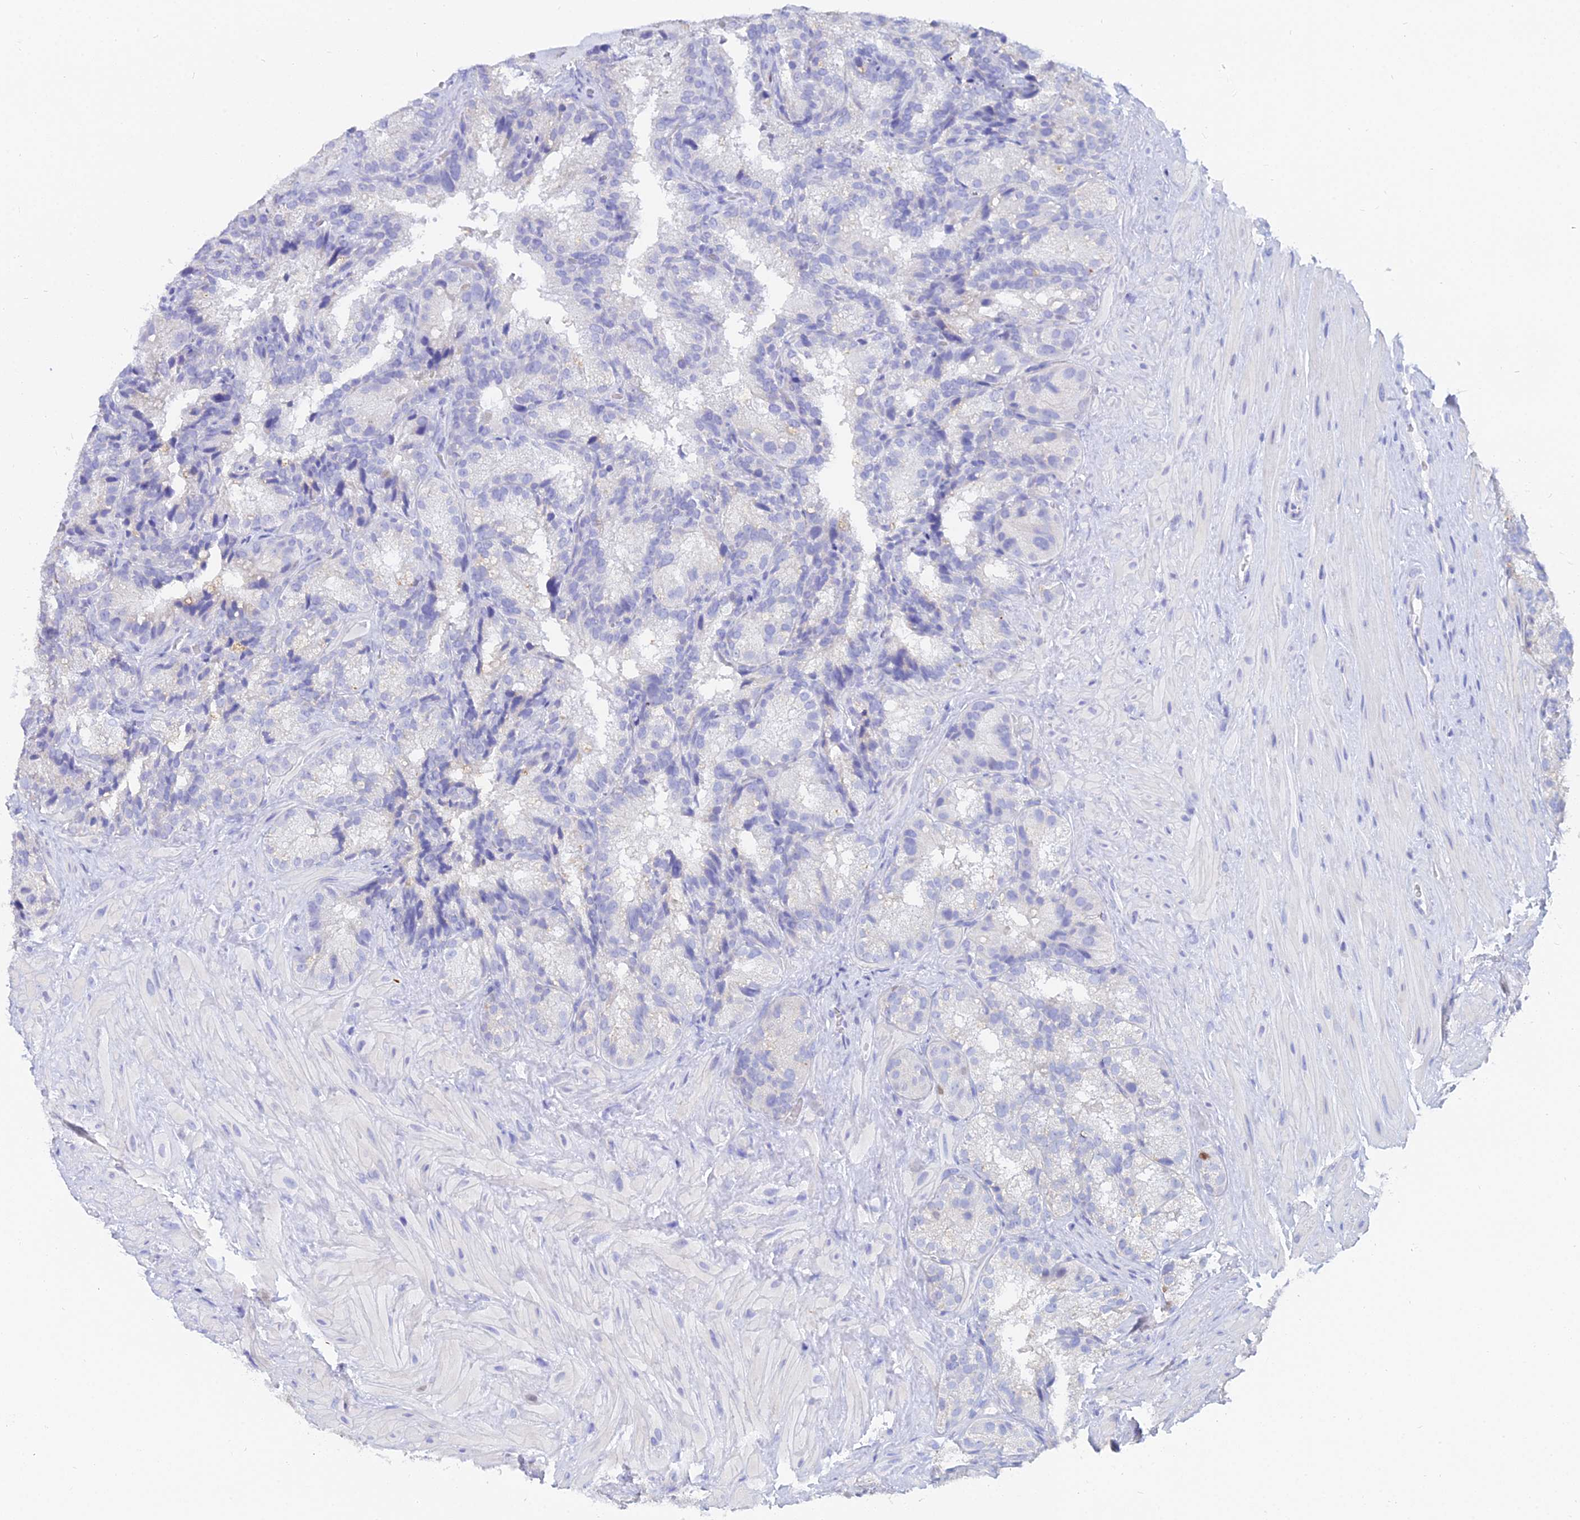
{"staining": {"intensity": "negative", "quantity": "none", "location": "none"}, "tissue": "seminal vesicle", "cell_type": "Glandular cells", "image_type": "normal", "snomed": [{"axis": "morphology", "description": "Normal tissue, NOS"}, {"axis": "topography", "description": "Seminal veicle"}], "caption": "Immunohistochemical staining of benign seminal vesicle demonstrates no significant staining in glandular cells. (Brightfield microscopy of DAB immunohistochemistry (IHC) at high magnification).", "gene": "MCM2", "patient": {"sex": "male", "age": 58}}